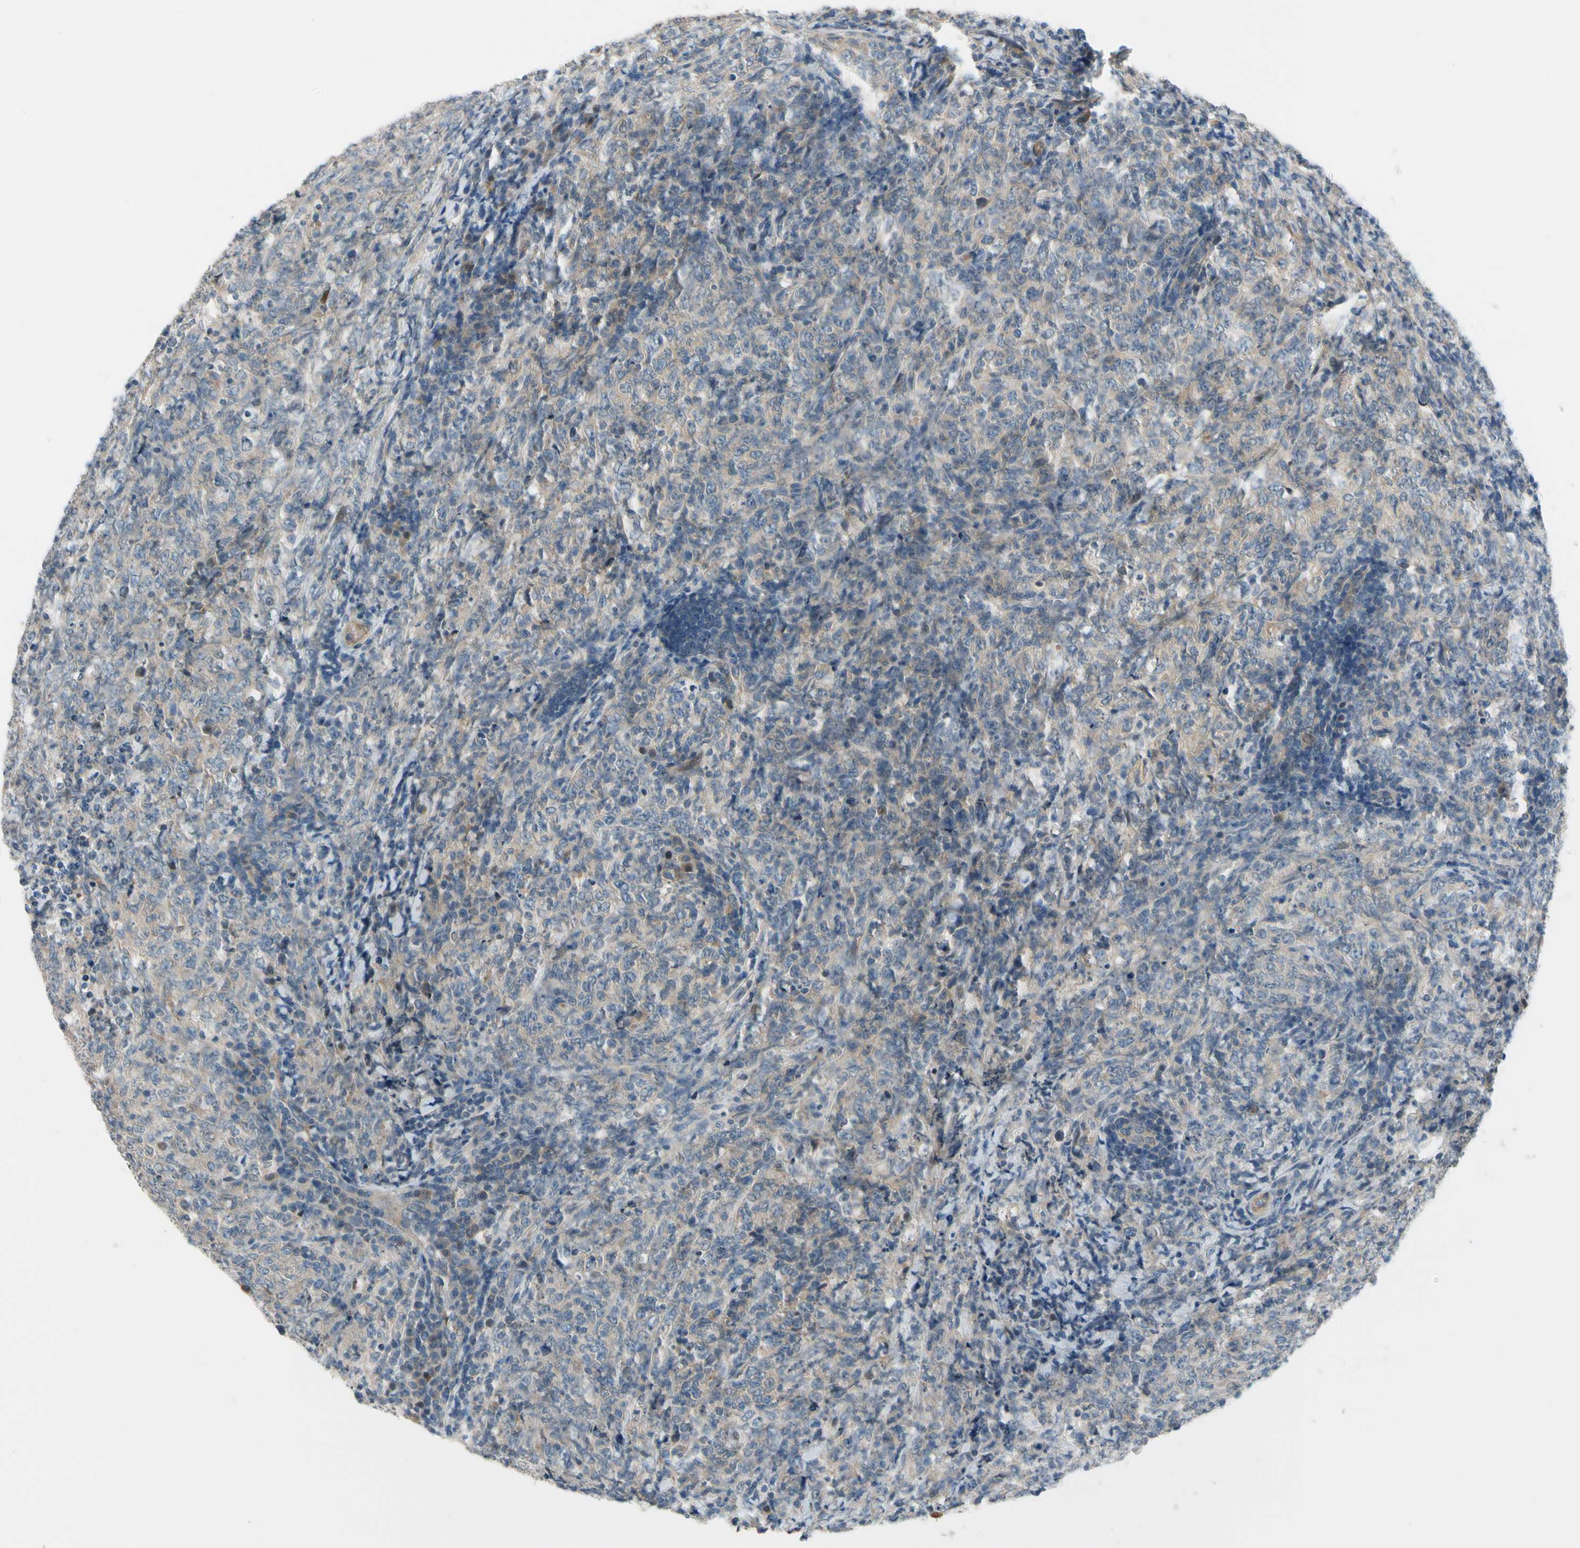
{"staining": {"intensity": "moderate", "quantity": ">75%", "location": "cytoplasmic/membranous"}, "tissue": "lymphoma", "cell_type": "Tumor cells", "image_type": "cancer", "snomed": [{"axis": "morphology", "description": "Malignant lymphoma, non-Hodgkin's type, High grade"}, {"axis": "topography", "description": "Tonsil"}], "caption": "IHC micrograph of neoplastic tissue: human lymphoma stained using immunohistochemistry (IHC) reveals medium levels of moderate protein expression localized specifically in the cytoplasmic/membranous of tumor cells, appearing as a cytoplasmic/membranous brown color.", "gene": "CFAP36", "patient": {"sex": "female", "age": 36}}